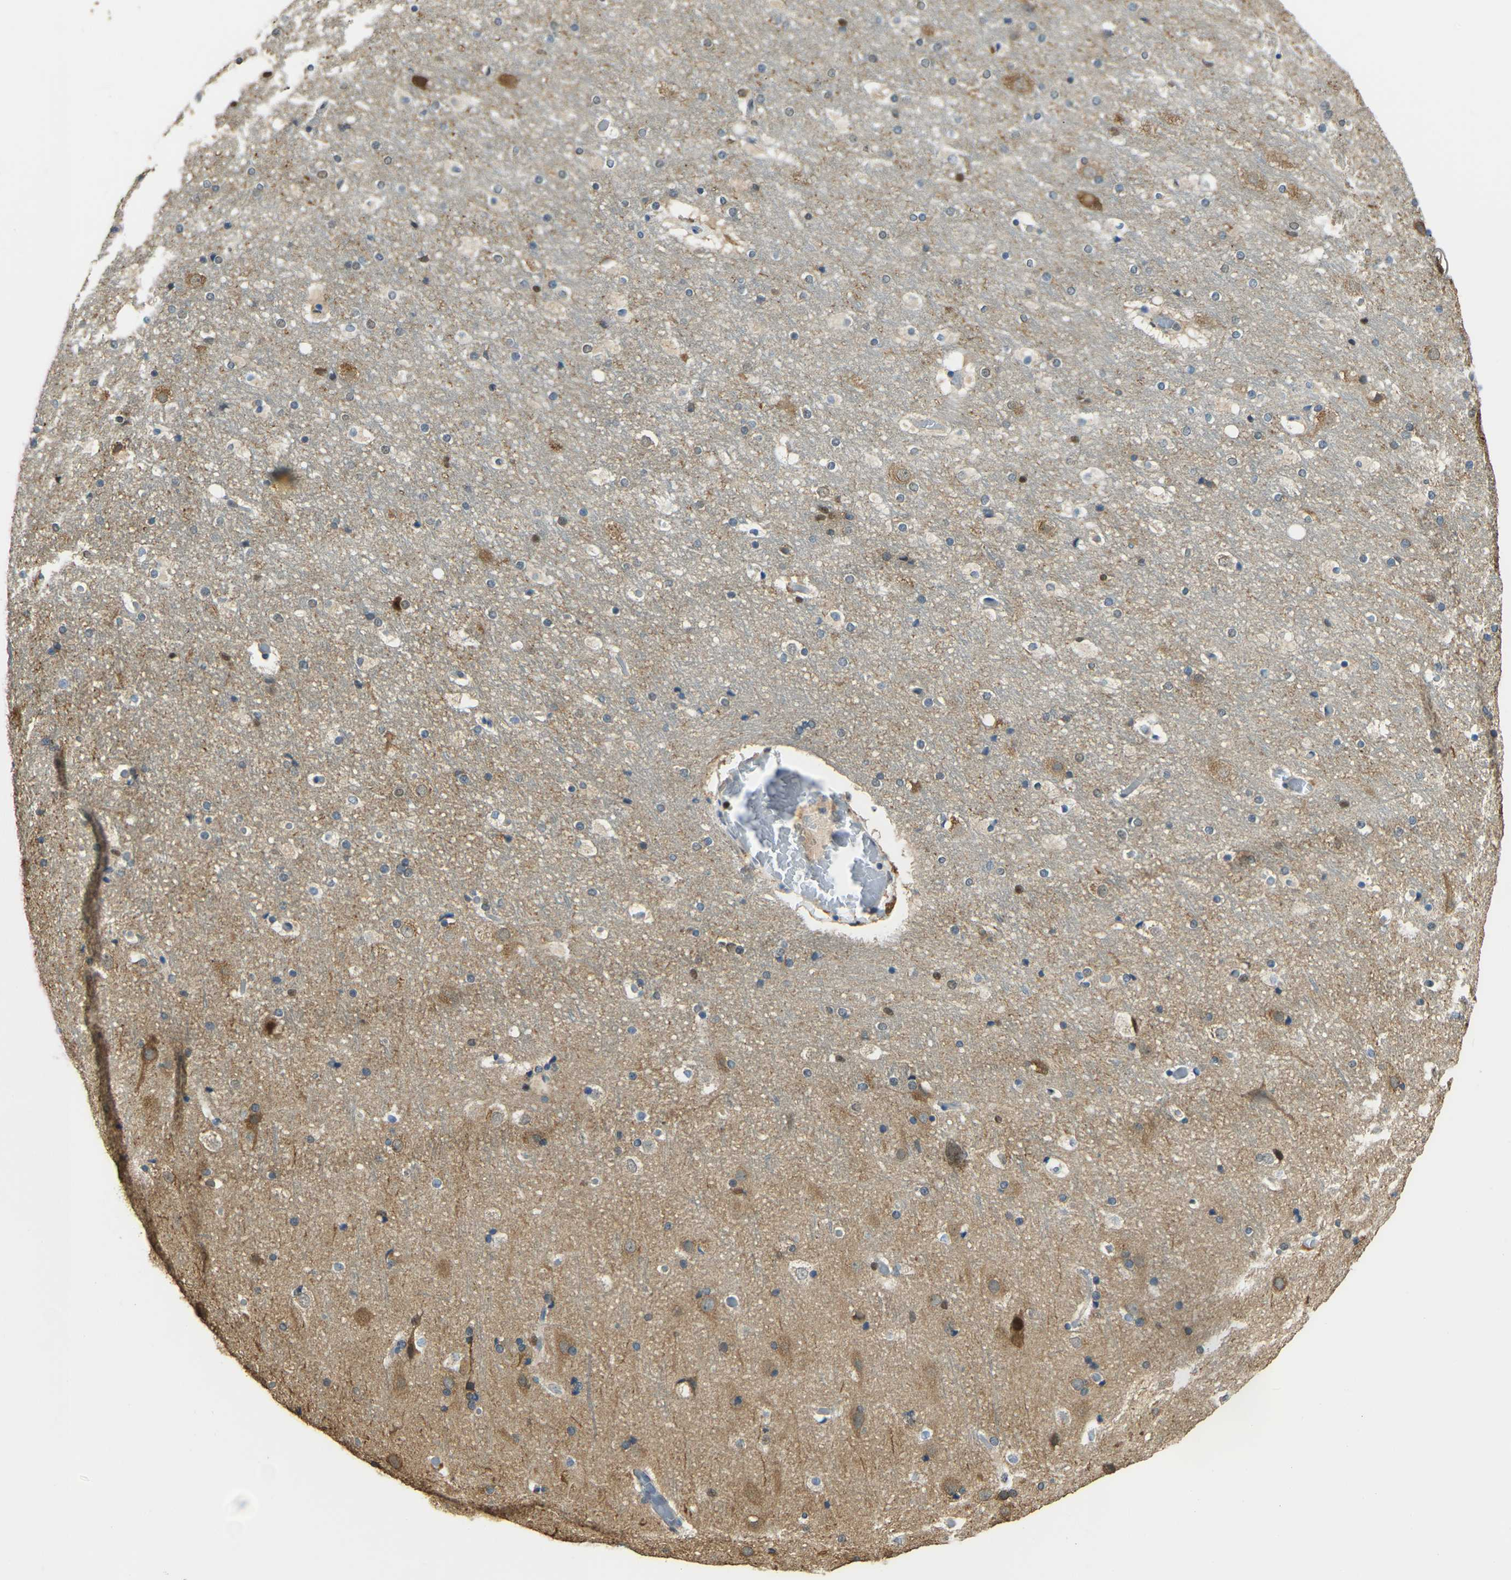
{"staining": {"intensity": "negative", "quantity": "none", "location": "none"}, "tissue": "cerebral cortex", "cell_type": "Endothelial cells", "image_type": "normal", "snomed": [{"axis": "morphology", "description": "Normal tissue, NOS"}, {"axis": "topography", "description": "Cerebral cortex"}], "caption": "This is an IHC image of unremarkable human cerebral cortex. There is no expression in endothelial cells.", "gene": "NANS", "patient": {"sex": "male", "age": 57}}